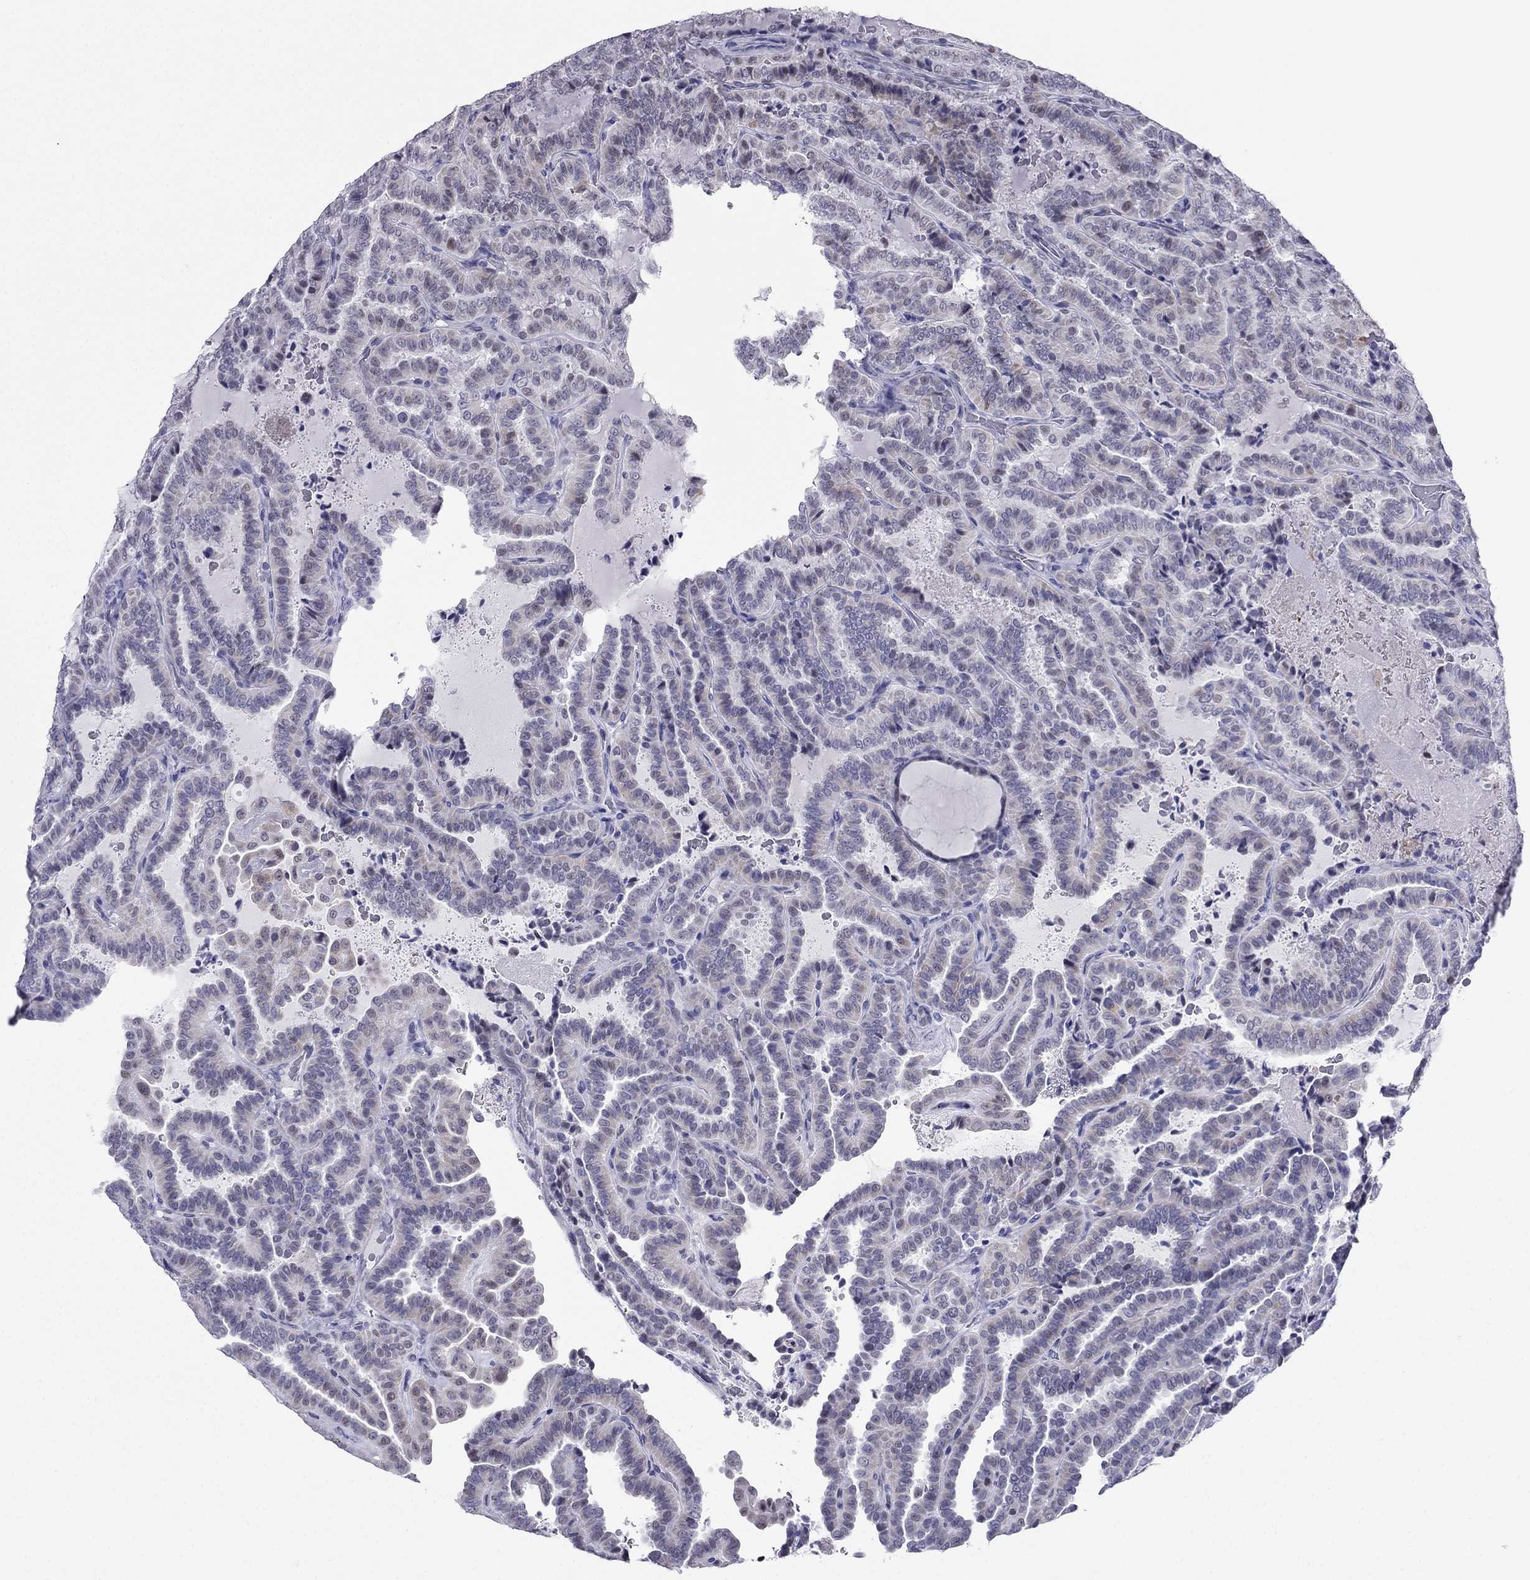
{"staining": {"intensity": "weak", "quantity": "25%-75%", "location": "cytoplasmic/membranous"}, "tissue": "thyroid cancer", "cell_type": "Tumor cells", "image_type": "cancer", "snomed": [{"axis": "morphology", "description": "Papillary adenocarcinoma, NOS"}, {"axis": "topography", "description": "Thyroid gland"}], "caption": "Thyroid cancer stained with a brown dye shows weak cytoplasmic/membranous positive positivity in about 25%-75% of tumor cells.", "gene": "PPM1G", "patient": {"sex": "female", "age": 39}}